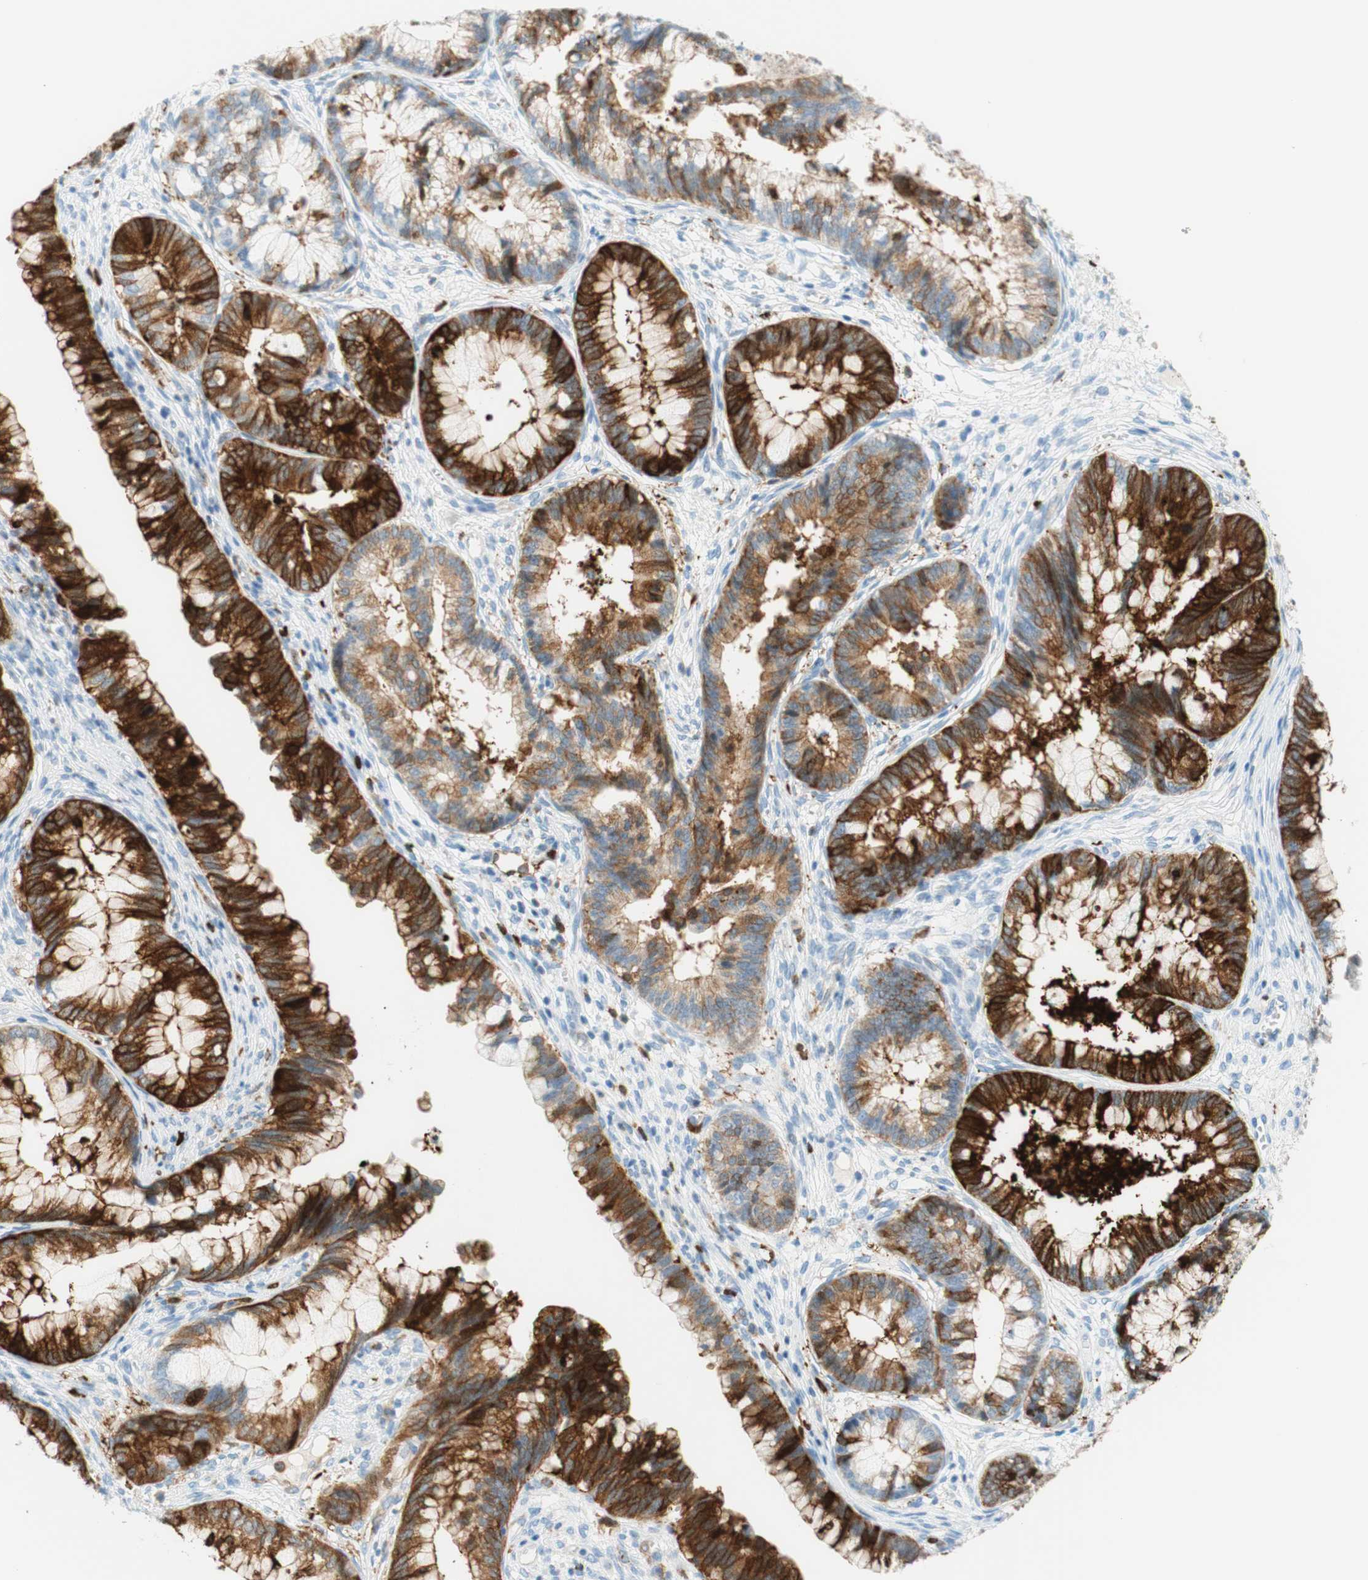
{"staining": {"intensity": "strong", "quantity": "25%-75%", "location": "cytoplasmic/membranous"}, "tissue": "cervical cancer", "cell_type": "Tumor cells", "image_type": "cancer", "snomed": [{"axis": "morphology", "description": "Adenocarcinoma, NOS"}, {"axis": "topography", "description": "Cervix"}], "caption": "Immunohistochemistry (DAB (3,3'-diaminobenzidine)) staining of cervical cancer reveals strong cytoplasmic/membranous protein expression in about 25%-75% of tumor cells.", "gene": "STMN1", "patient": {"sex": "female", "age": 44}}